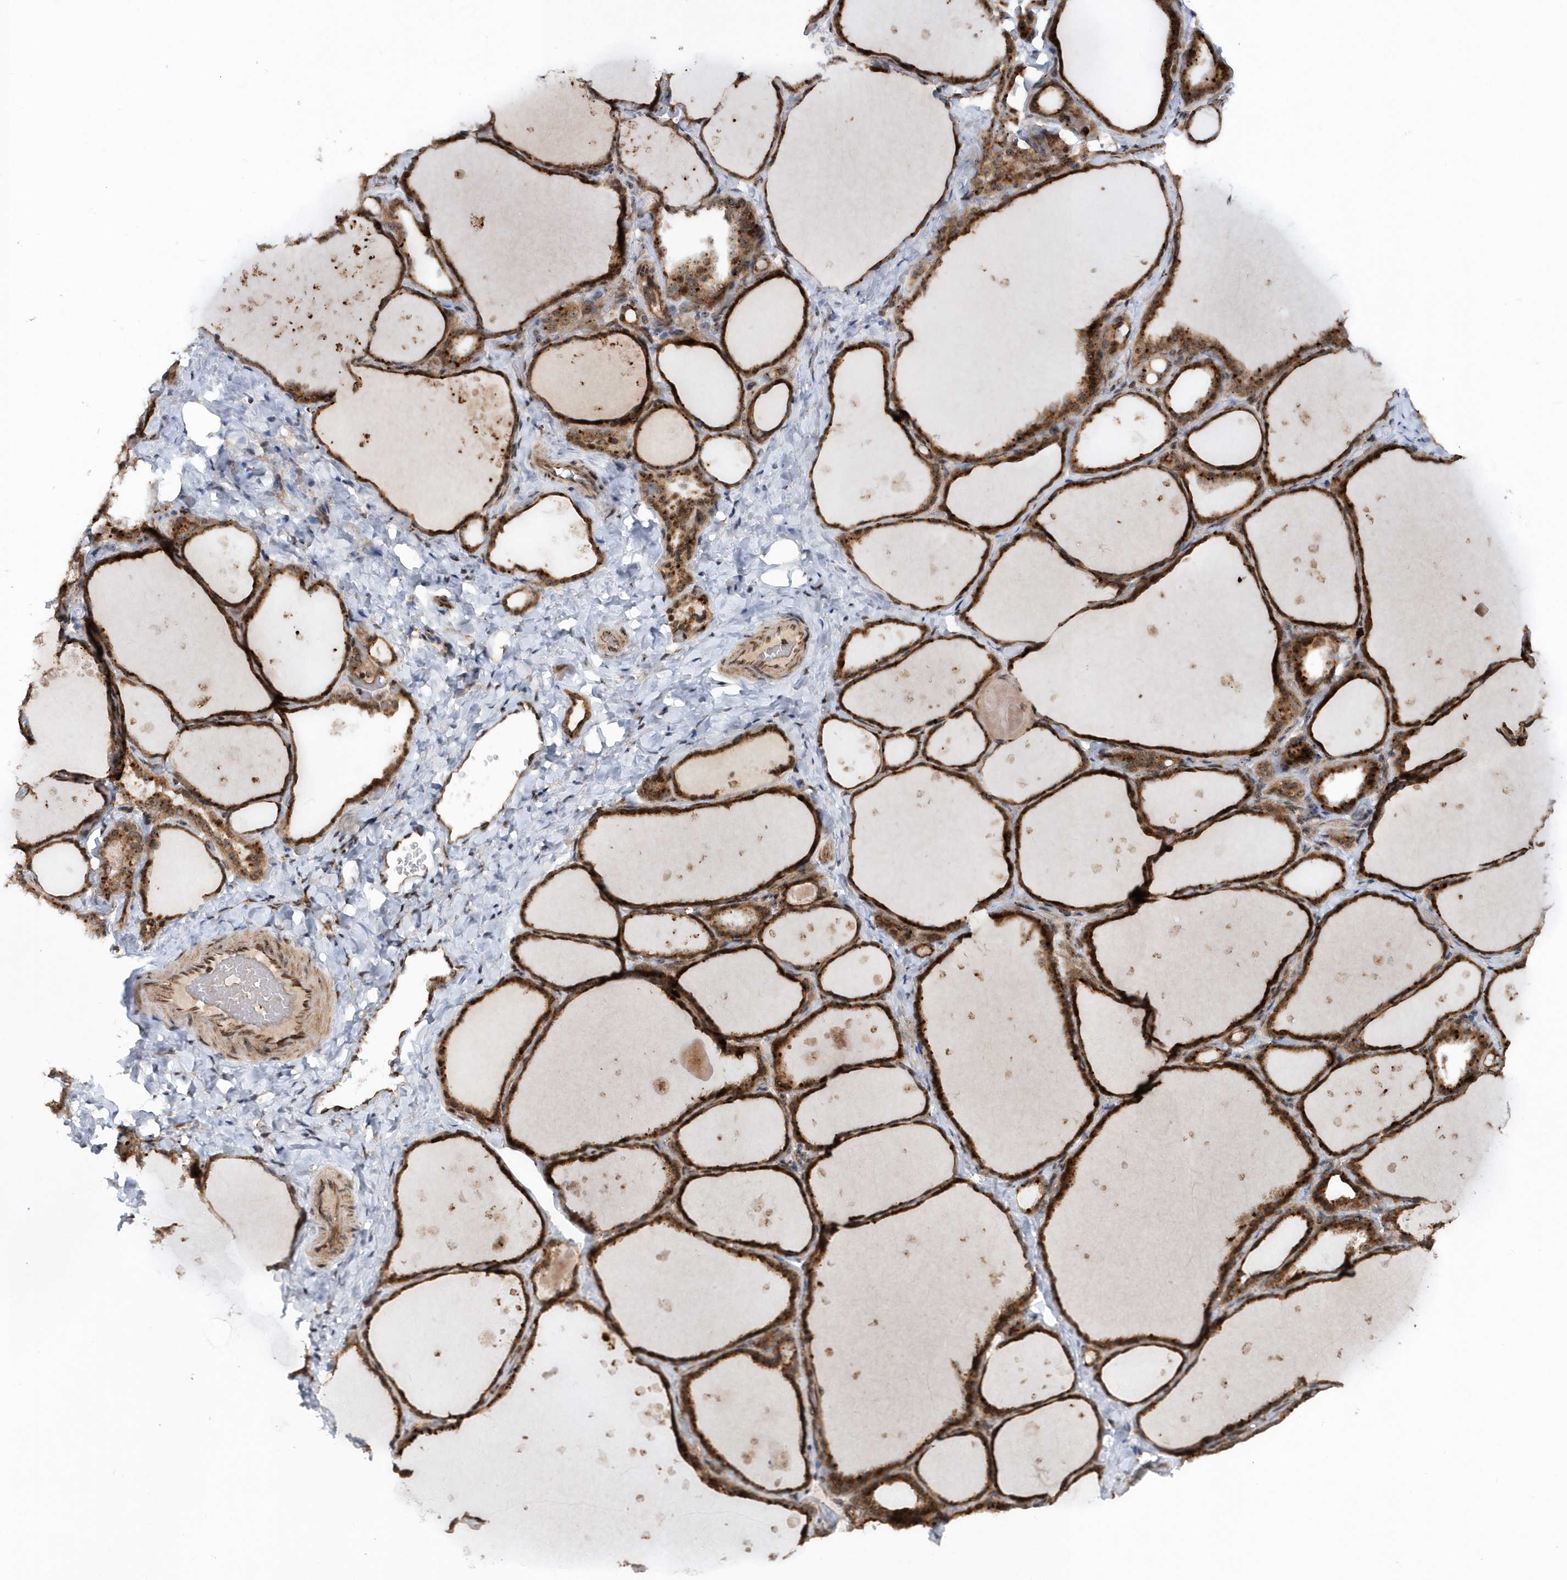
{"staining": {"intensity": "moderate", "quantity": ">75%", "location": "cytoplasmic/membranous,nuclear"}, "tissue": "thyroid gland", "cell_type": "Glandular cells", "image_type": "normal", "snomed": [{"axis": "morphology", "description": "Normal tissue, NOS"}, {"axis": "topography", "description": "Thyroid gland"}], "caption": "Thyroid gland stained with DAB IHC demonstrates medium levels of moderate cytoplasmic/membranous,nuclear positivity in about >75% of glandular cells. The protein of interest is stained brown, and the nuclei are stained in blue (DAB IHC with brightfield microscopy, high magnification).", "gene": "SOWAHB", "patient": {"sex": "female", "age": 44}}